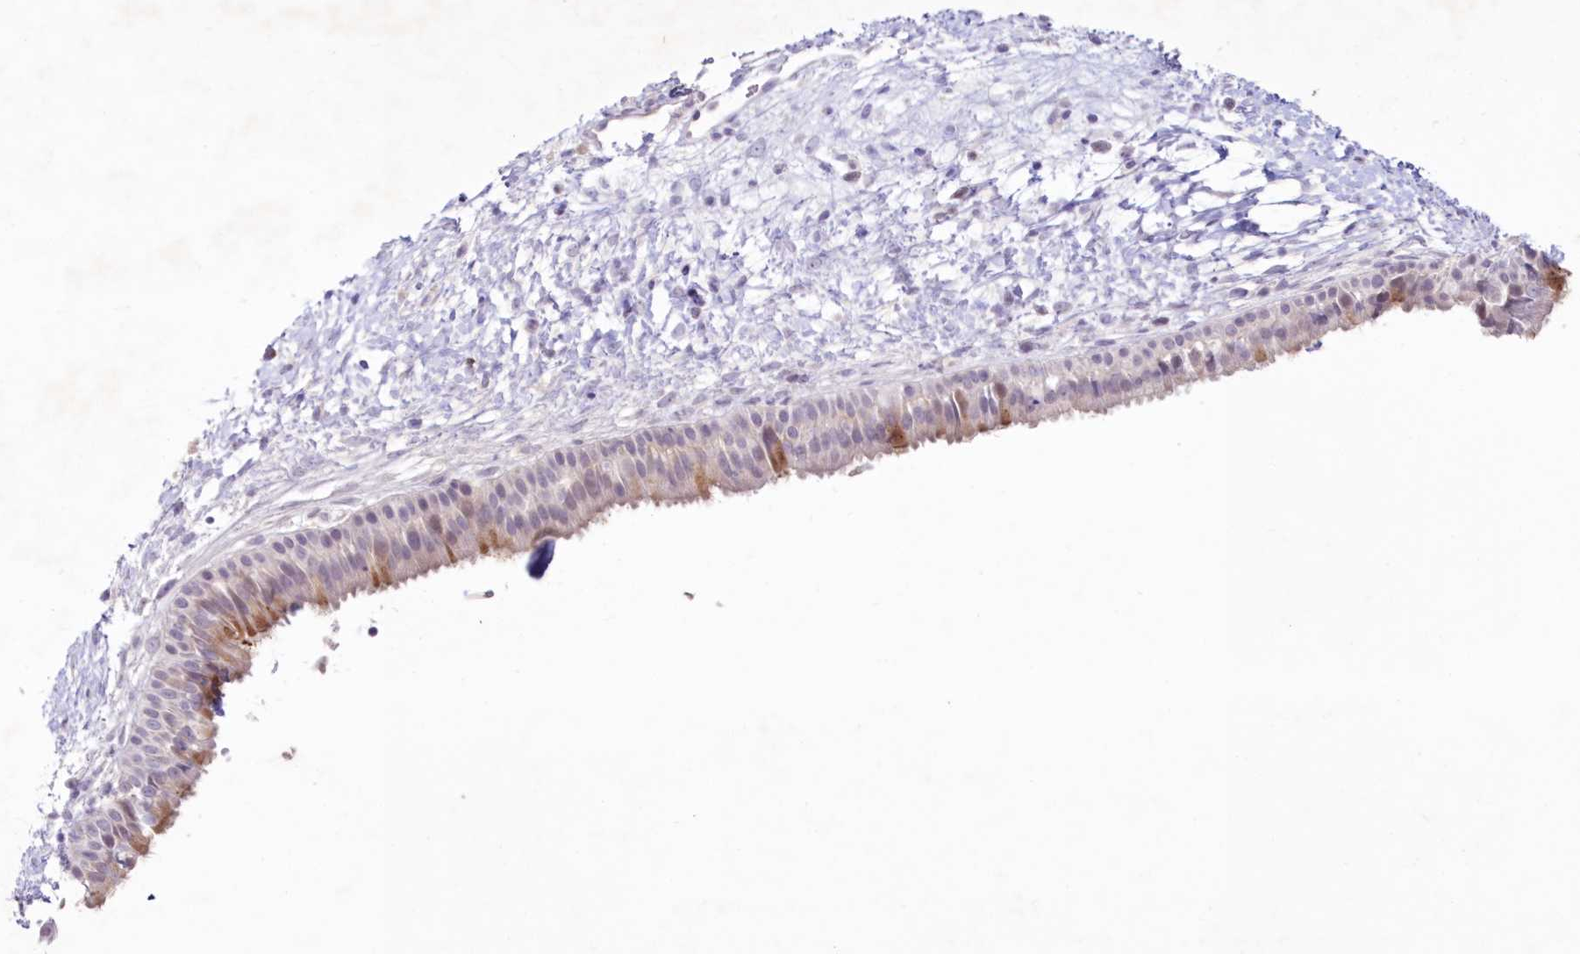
{"staining": {"intensity": "moderate", "quantity": "25%-75%", "location": "cytoplasmic/membranous"}, "tissue": "nasopharynx", "cell_type": "Respiratory epithelial cells", "image_type": "normal", "snomed": [{"axis": "morphology", "description": "Normal tissue, NOS"}, {"axis": "topography", "description": "Nasopharynx"}], "caption": "Respiratory epithelial cells show moderate cytoplasmic/membranous positivity in approximately 25%-75% of cells in benign nasopharynx.", "gene": "NEU4", "patient": {"sex": "male", "age": 22}}